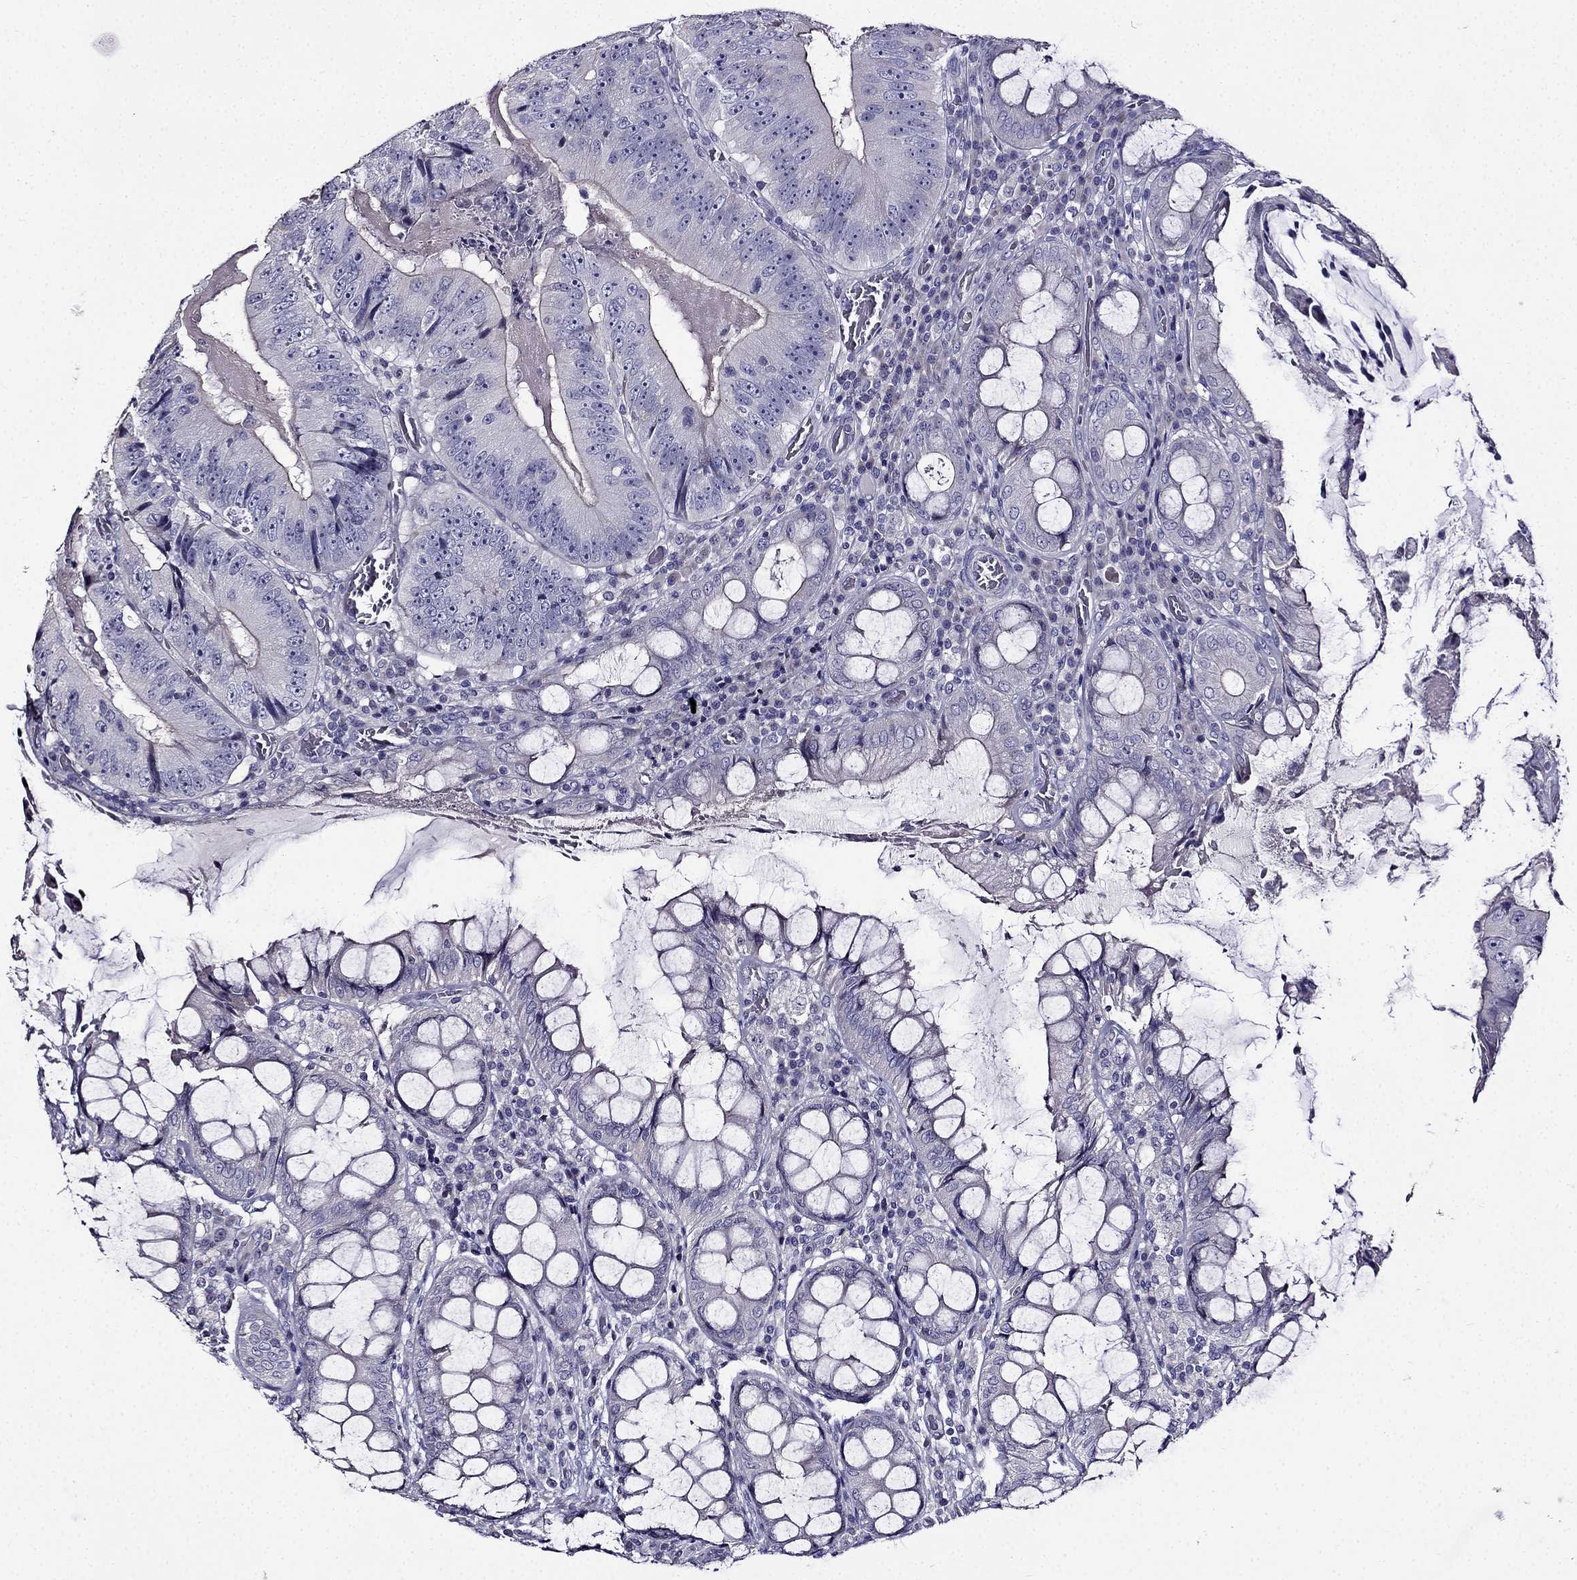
{"staining": {"intensity": "negative", "quantity": "none", "location": "none"}, "tissue": "colorectal cancer", "cell_type": "Tumor cells", "image_type": "cancer", "snomed": [{"axis": "morphology", "description": "Adenocarcinoma, NOS"}, {"axis": "topography", "description": "Colon"}], "caption": "This is an IHC image of human colorectal cancer (adenocarcinoma). There is no positivity in tumor cells.", "gene": "TMEM266", "patient": {"sex": "female", "age": 86}}